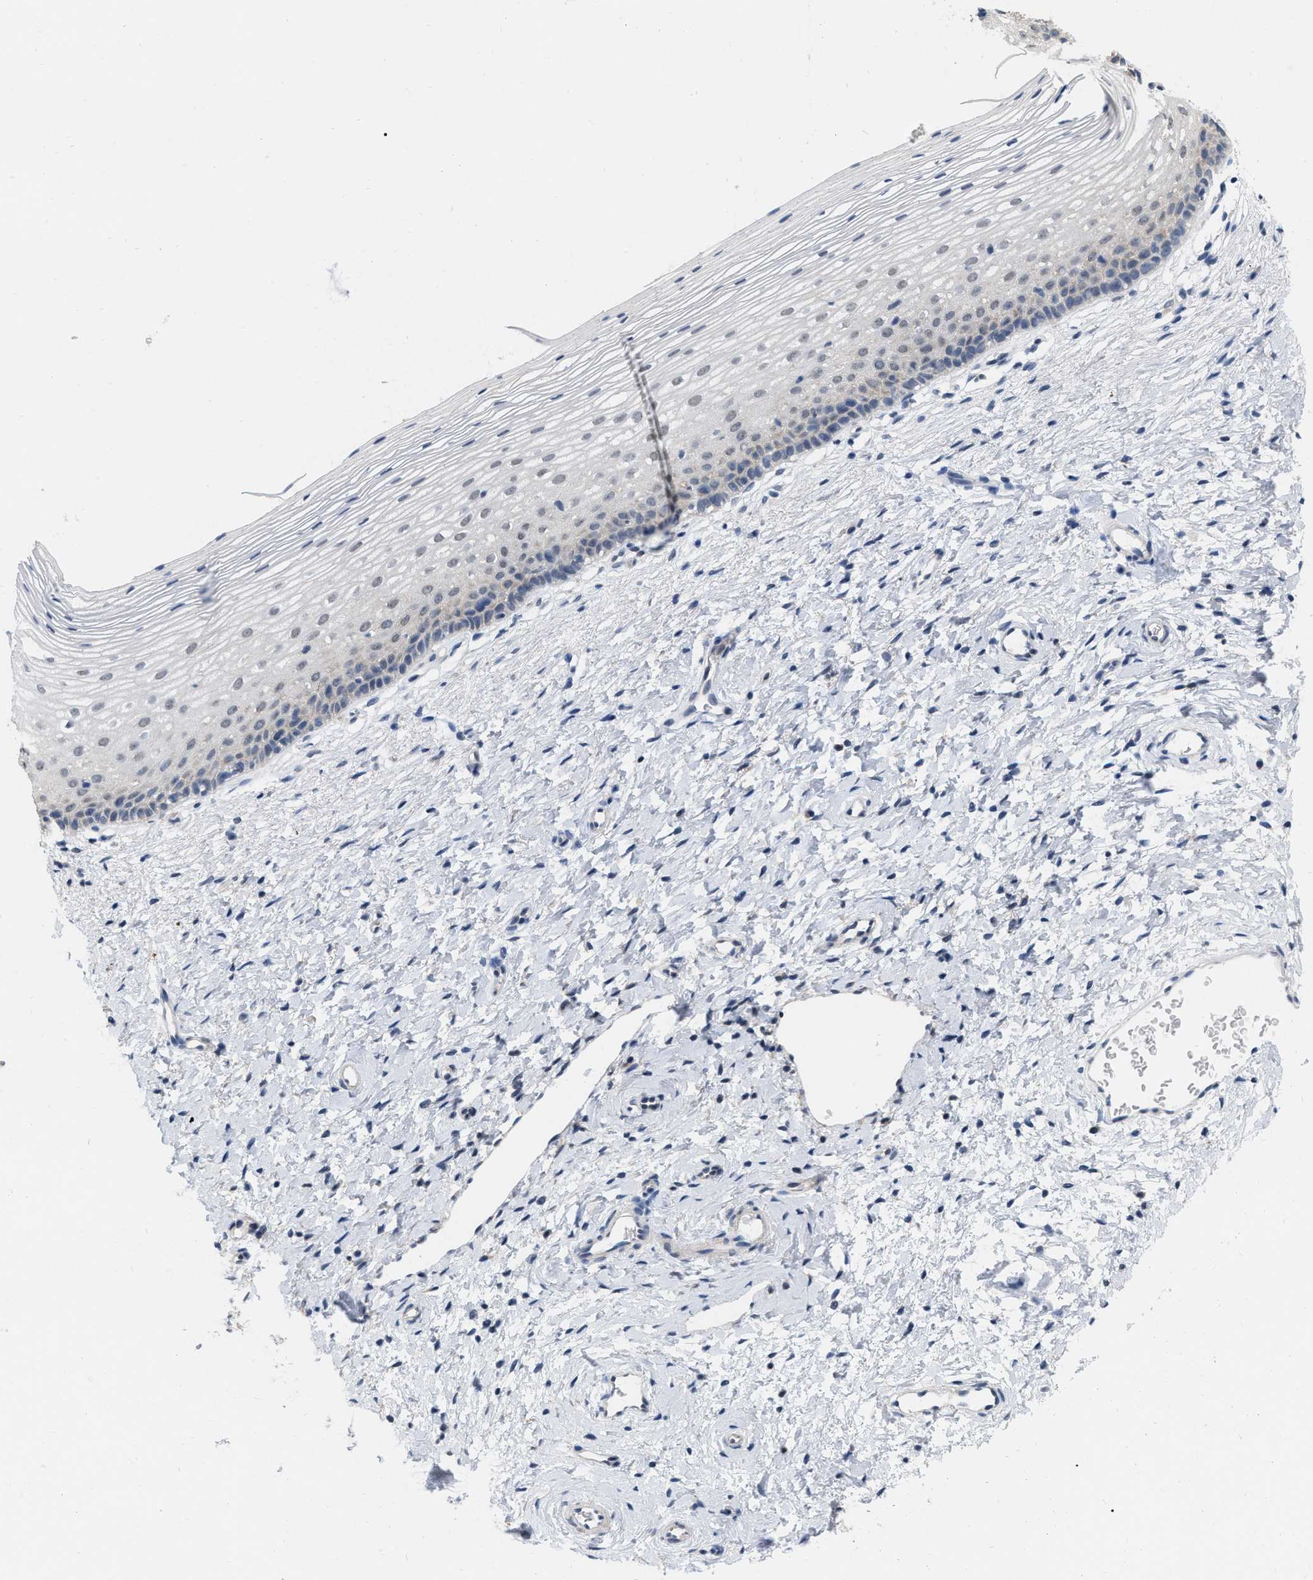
{"staining": {"intensity": "moderate", "quantity": "<25%", "location": "cytoplasmic/membranous"}, "tissue": "cervix", "cell_type": "Glandular cells", "image_type": "normal", "snomed": [{"axis": "morphology", "description": "Normal tissue, NOS"}, {"axis": "topography", "description": "Cervix"}], "caption": "IHC of unremarkable cervix displays low levels of moderate cytoplasmic/membranous staining in approximately <25% of glandular cells. (Stains: DAB (3,3'-diaminobenzidine) in brown, nuclei in blue, Microscopy: brightfield microscopy at high magnification).", "gene": "RUVBL1", "patient": {"sex": "female", "age": 72}}